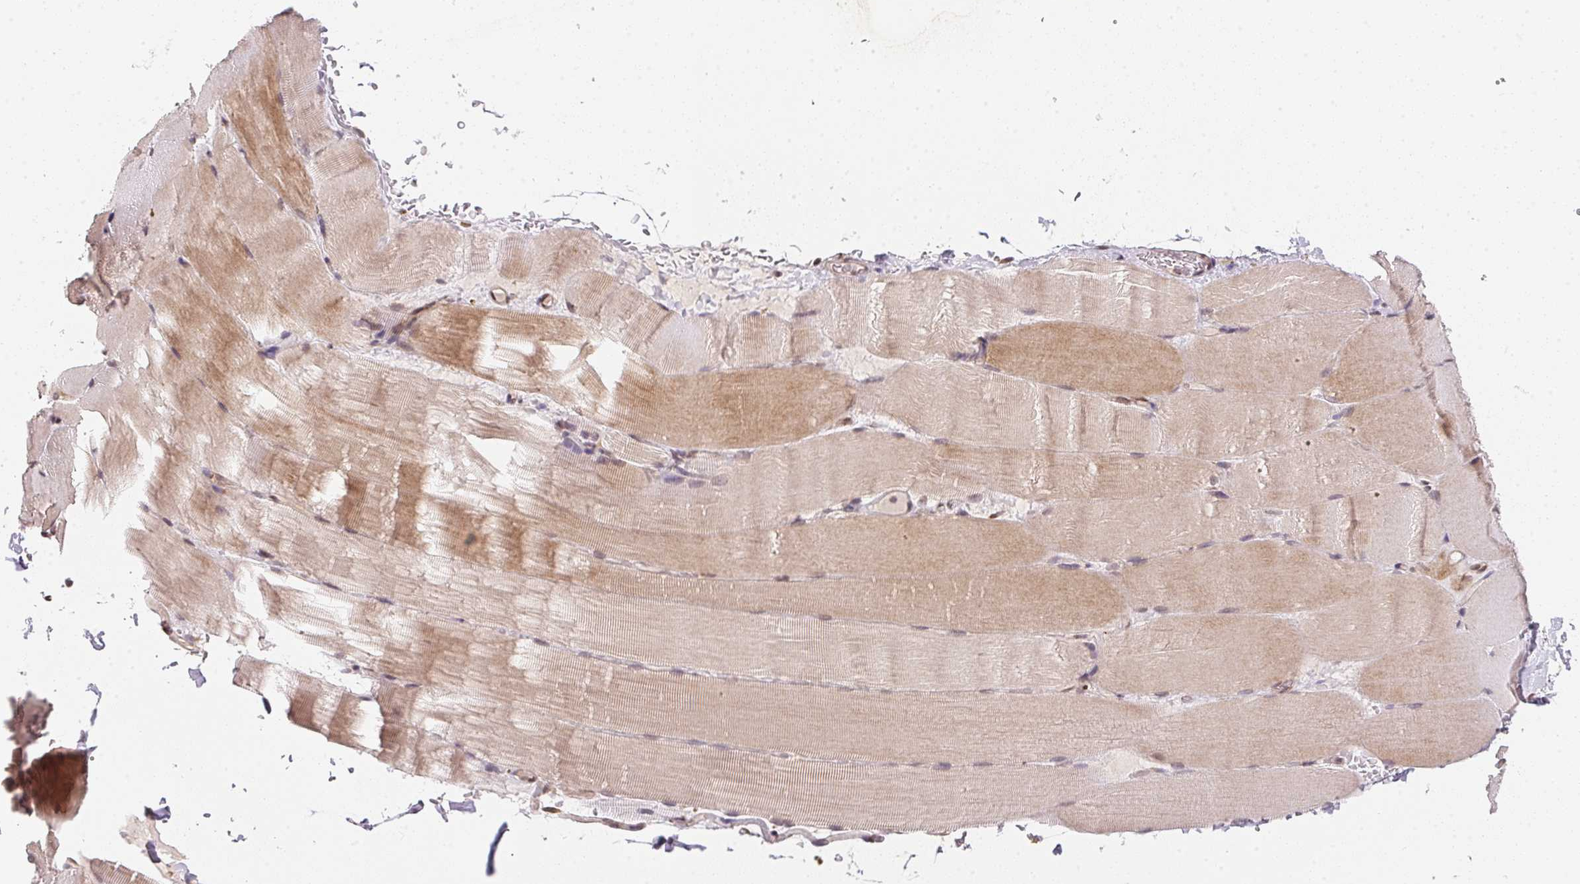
{"staining": {"intensity": "weak", "quantity": "25%-75%", "location": "cytoplasmic/membranous"}, "tissue": "skeletal muscle", "cell_type": "Myocytes", "image_type": "normal", "snomed": [{"axis": "morphology", "description": "Normal tissue, NOS"}, {"axis": "topography", "description": "Skeletal muscle"}], "caption": "Immunohistochemistry histopathology image of normal skeletal muscle stained for a protein (brown), which shows low levels of weak cytoplasmic/membranous staining in approximately 25%-75% of myocytes.", "gene": "EI24", "patient": {"sex": "female", "age": 37}}